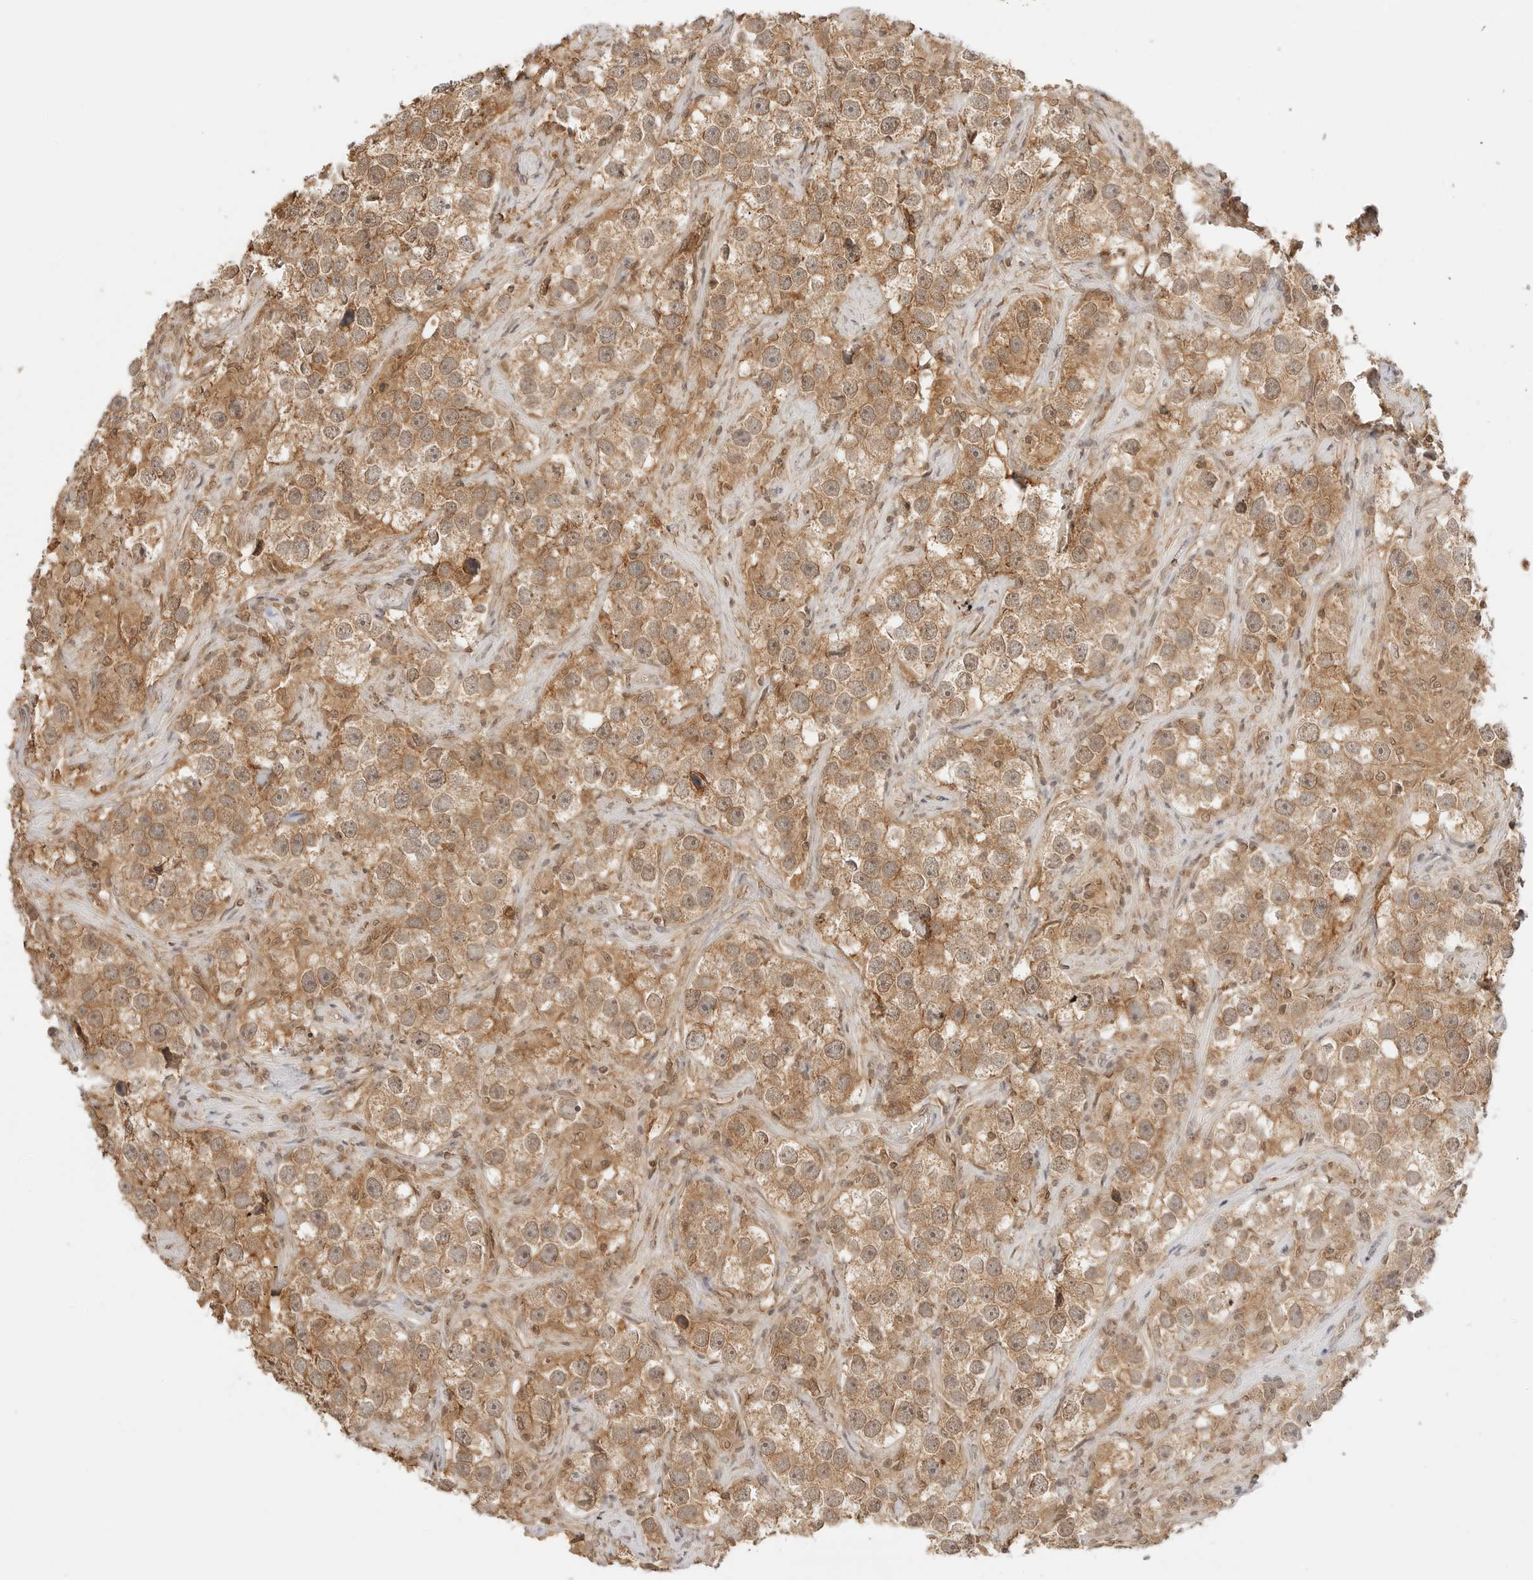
{"staining": {"intensity": "moderate", "quantity": ">75%", "location": "cytoplasmic/membranous"}, "tissue": "testis cancer", "cell_type": "Tumor cells", "image_type": "cancer", "snomed": [{"axis": "morphology", "description": "Seminoma, NOS"}, {"axis": "topography", "description": "Testis"}], "caption": "An image showing moderate cytoplasmic/membranous staining in approximately >75% of tumor cells in testis seminoma, as visualized by brown immunohistochemical staining.", "gene": "EPHA1", "patient": {"sex": "male", "age": 49}}